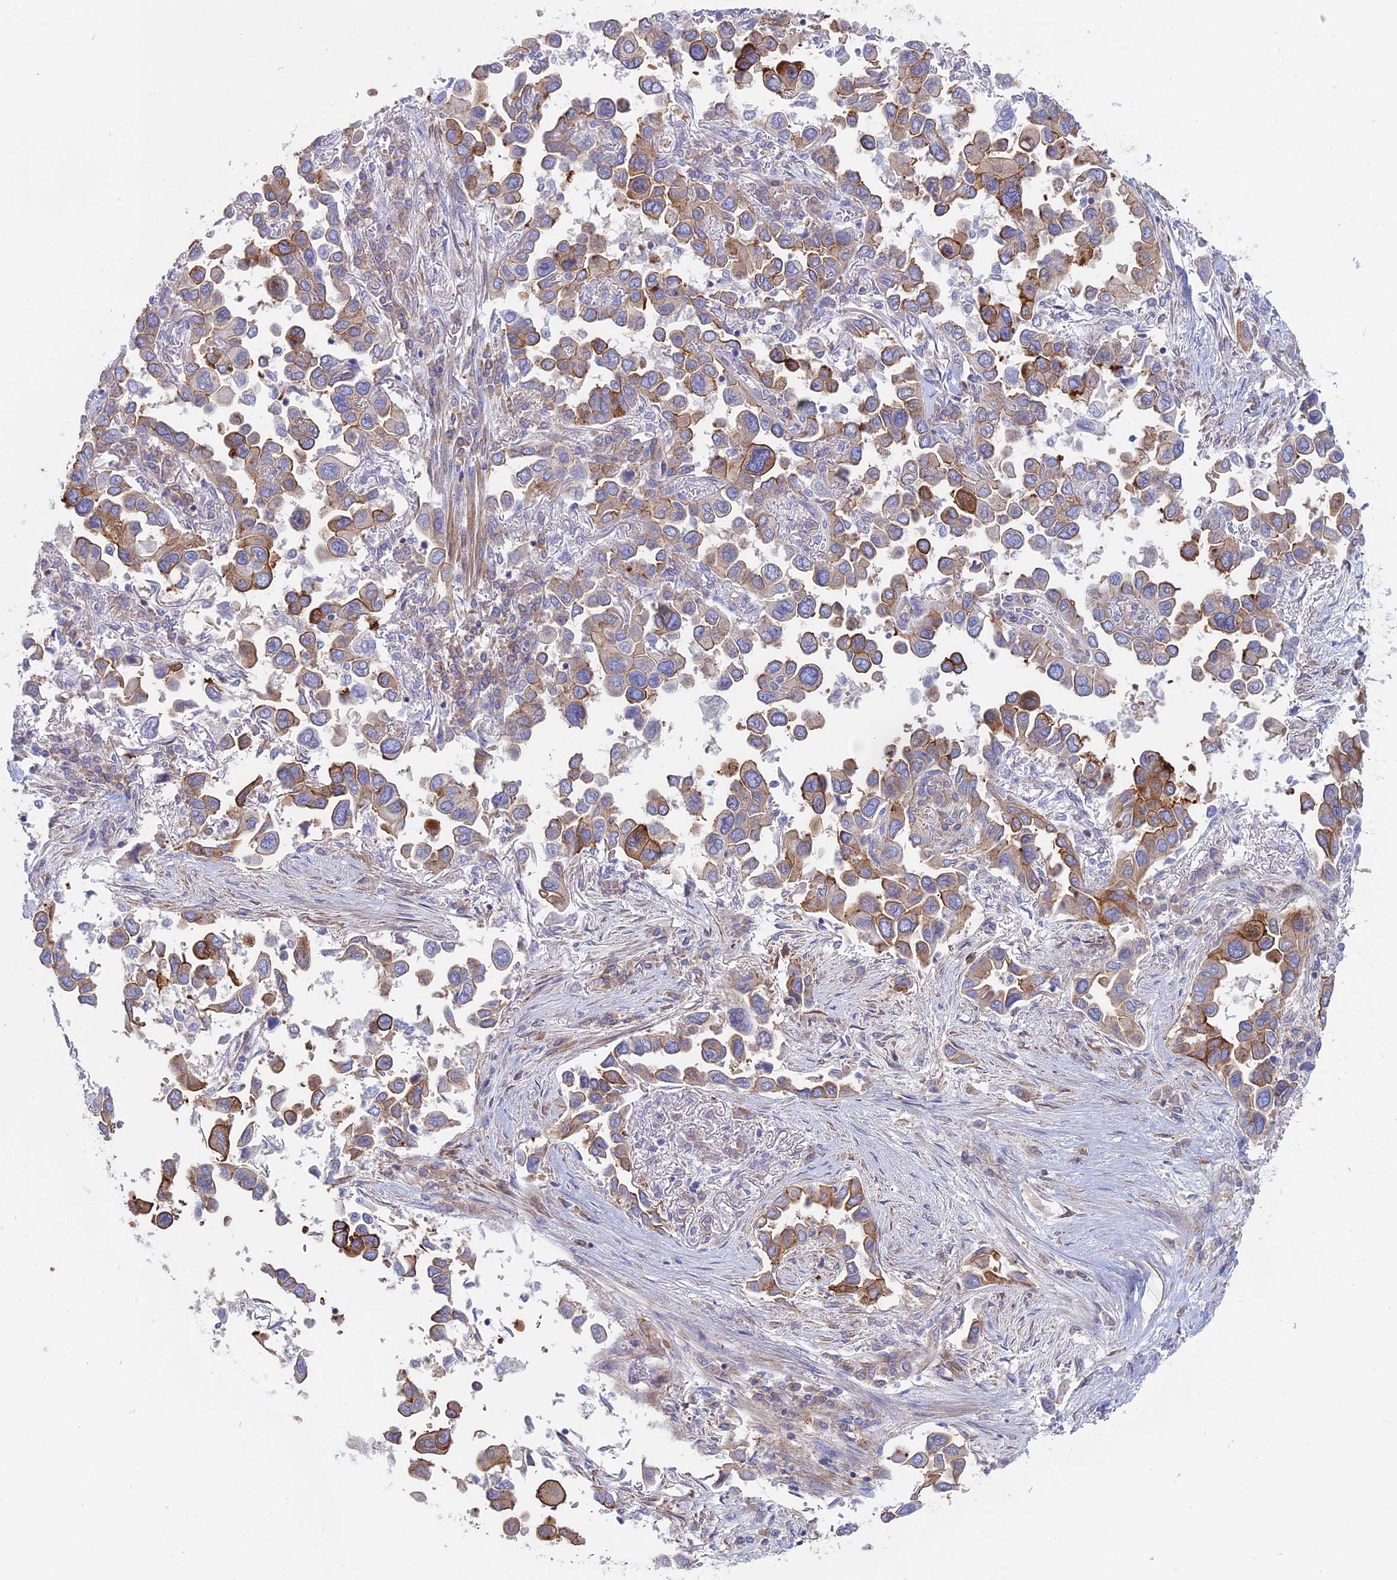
{"staining": {"intensity": "strong", "quantity": "<25%", "location": "cytoplasmic/membranous"}, "tissue": "lung cancer", "cell_type": "Tumor cells", "image_type": "cancer", "snomed": [{"axis": "morphology", "description": "Adenocarcinoma, NOS"}, {"axis": "topography", "description": "Lung"}], "caption": "Tumor cells demonstrate medium levels of strong cytoplasmic/membranous positivity in approximately <25% of cells in human lung cancer (adenocarcinoma).", "gene": "MYO5B", "patient": {"sex": "female", "age": 76}}